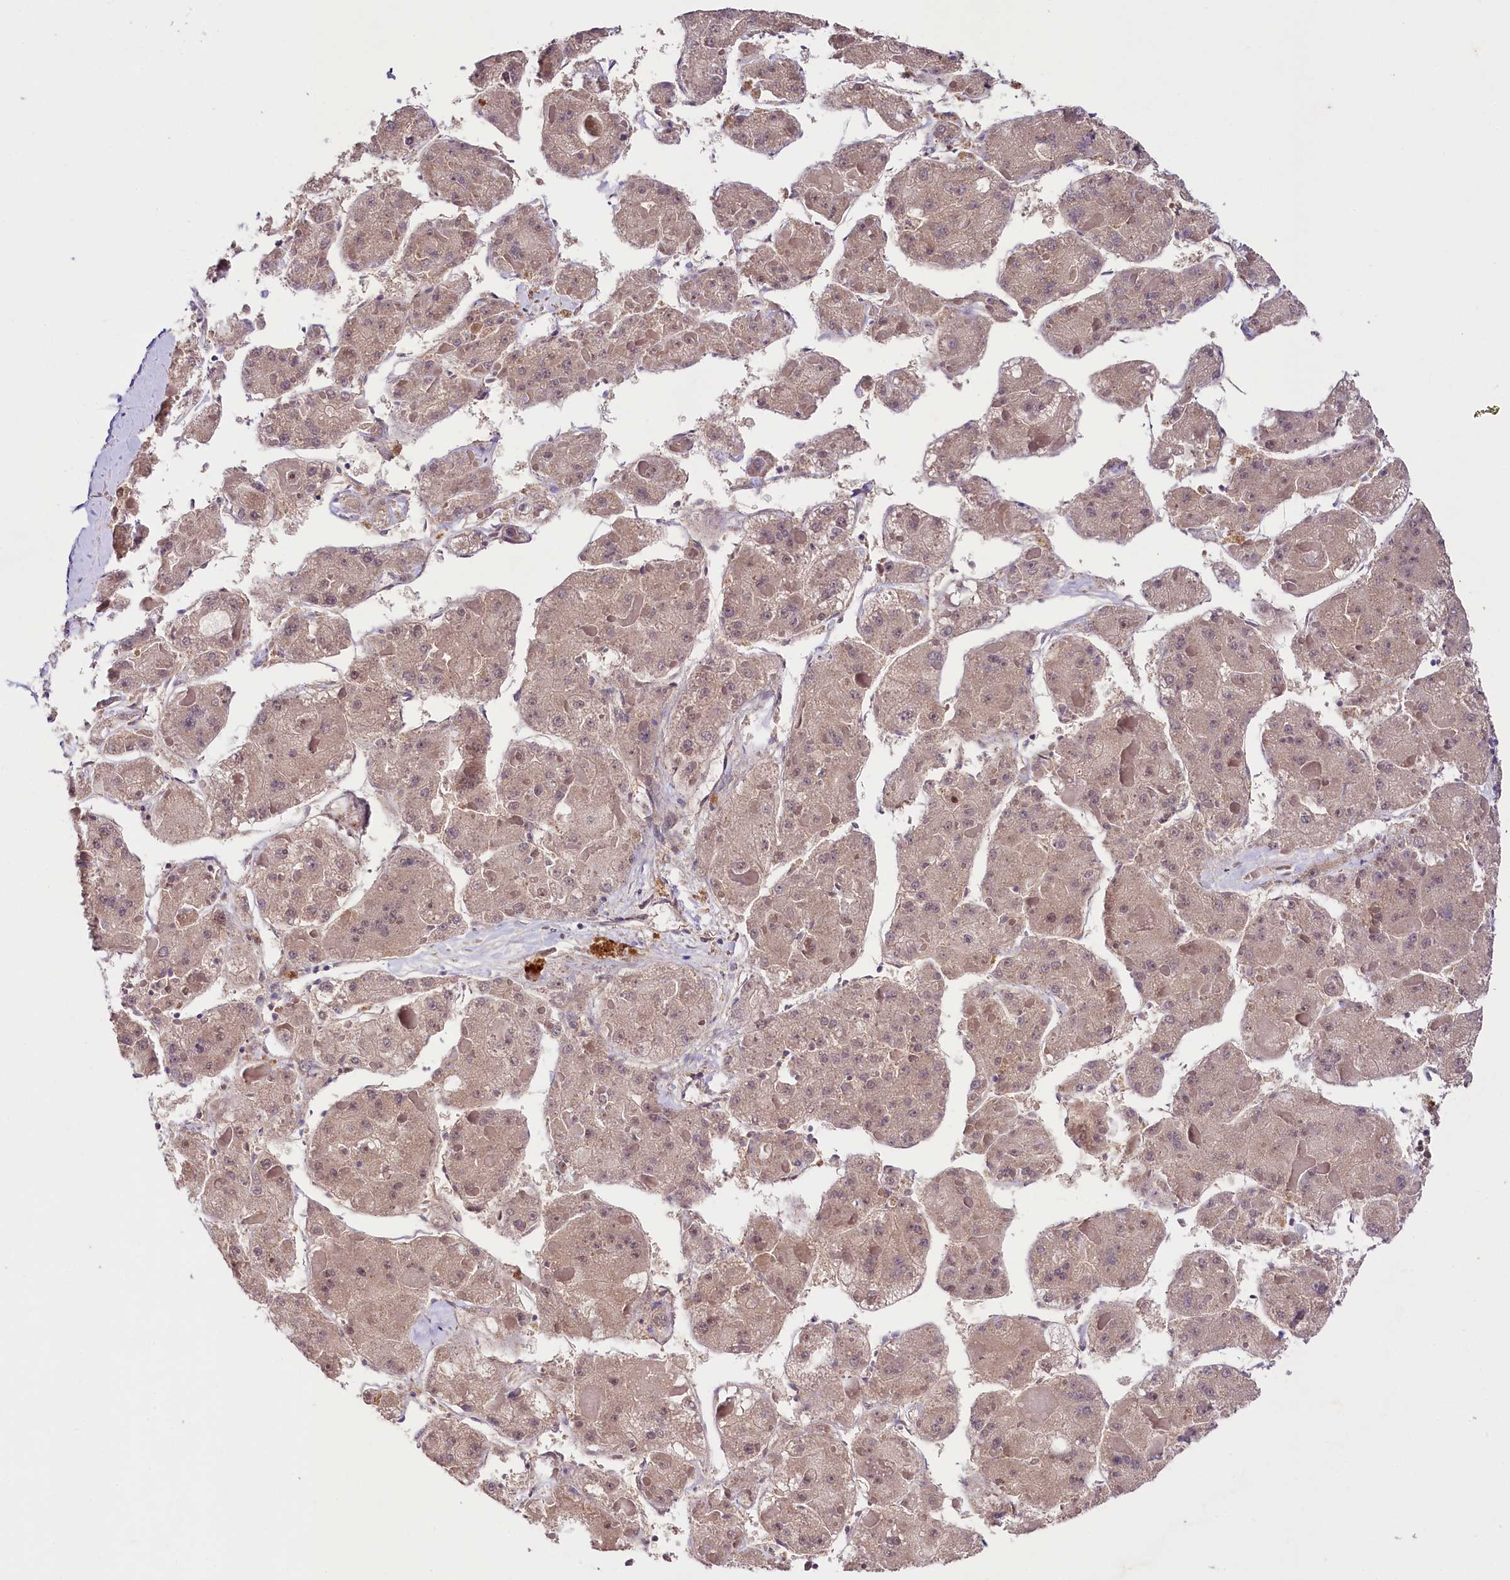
{"staining": {"intensity": "weak", "quantity": ">75%", "location": "cytoplasmic/membranous"}, "tissue": "liver cancer", "cell_type": "Tumor cells", "image_type": "cancer", "snomed": [{"axis": "morphology", "description": "Carcinoma, Hepatocellular, NOS"}, {"axis": "topography", "description": "Liver"}], "caption": "Immunohistochemical staining of human liver cancer (hepatocellular carcinoma) displays weak cytoplasmic/membranous protein expression in approximately >75% of tumor cells.", "gene": "PHLDB1", "patient": {"sex": "female", "age": 73}}